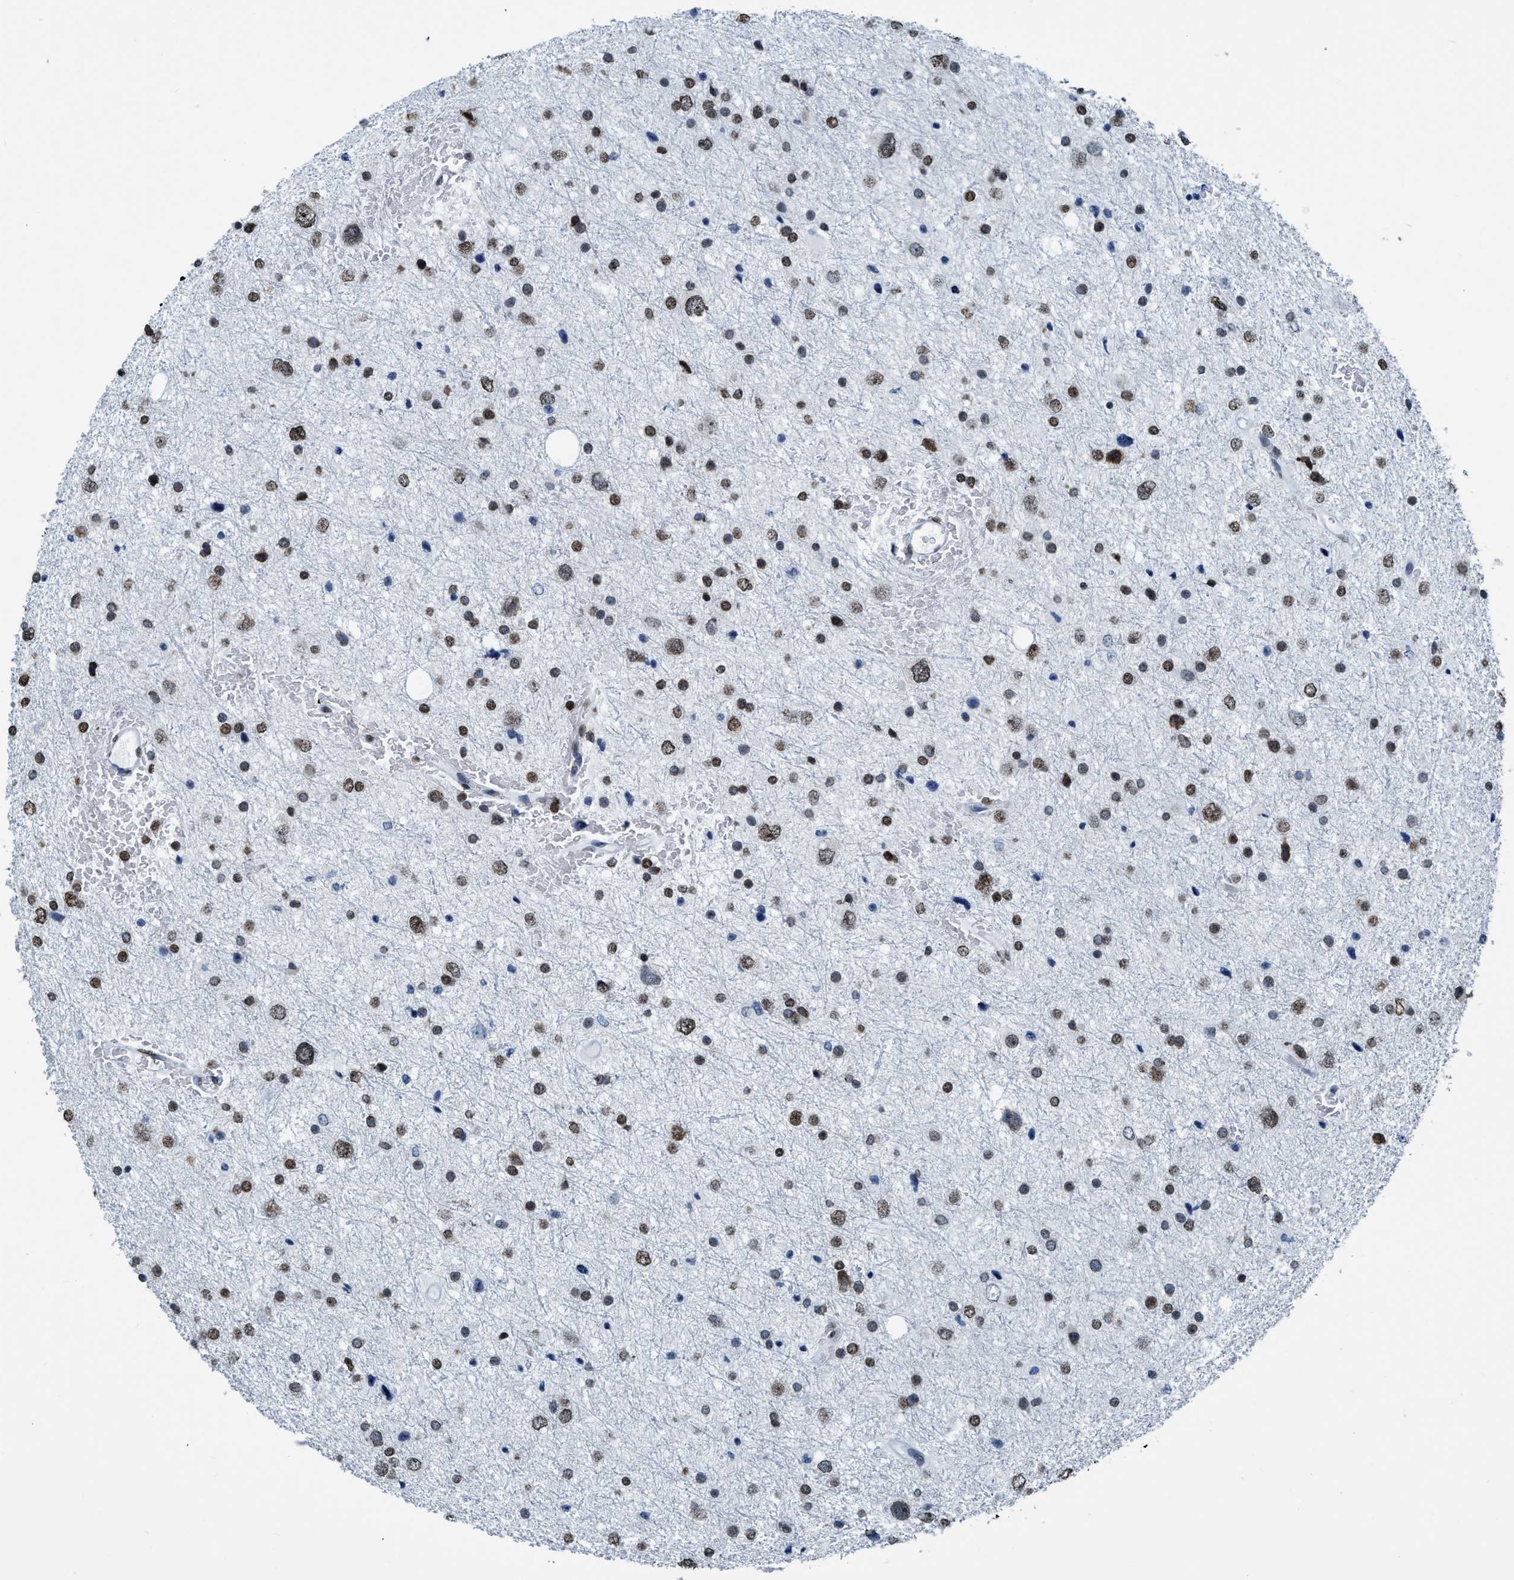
{"staining": {"intensity": "moderate", "quantity": ">75%", "location": "nuclear"}, "tissue": "glioma", "cell_type": "Tumor cells", "image_type": "cancer", "snomed": [{"axis": "morphology", "description": "Glioma, malignant, Low grade"}, {"axis": "topography", "description": "Brain"}], "caption": "Brown immunohistochemical staining in human glioma demonstrates moderate nuclear staining in about >75% of tumor cells. (DAB IHC with brightfield microscopy, high magnification).", "gene": "CCNE2", "patient": {"sex": "female", "age": 37}}